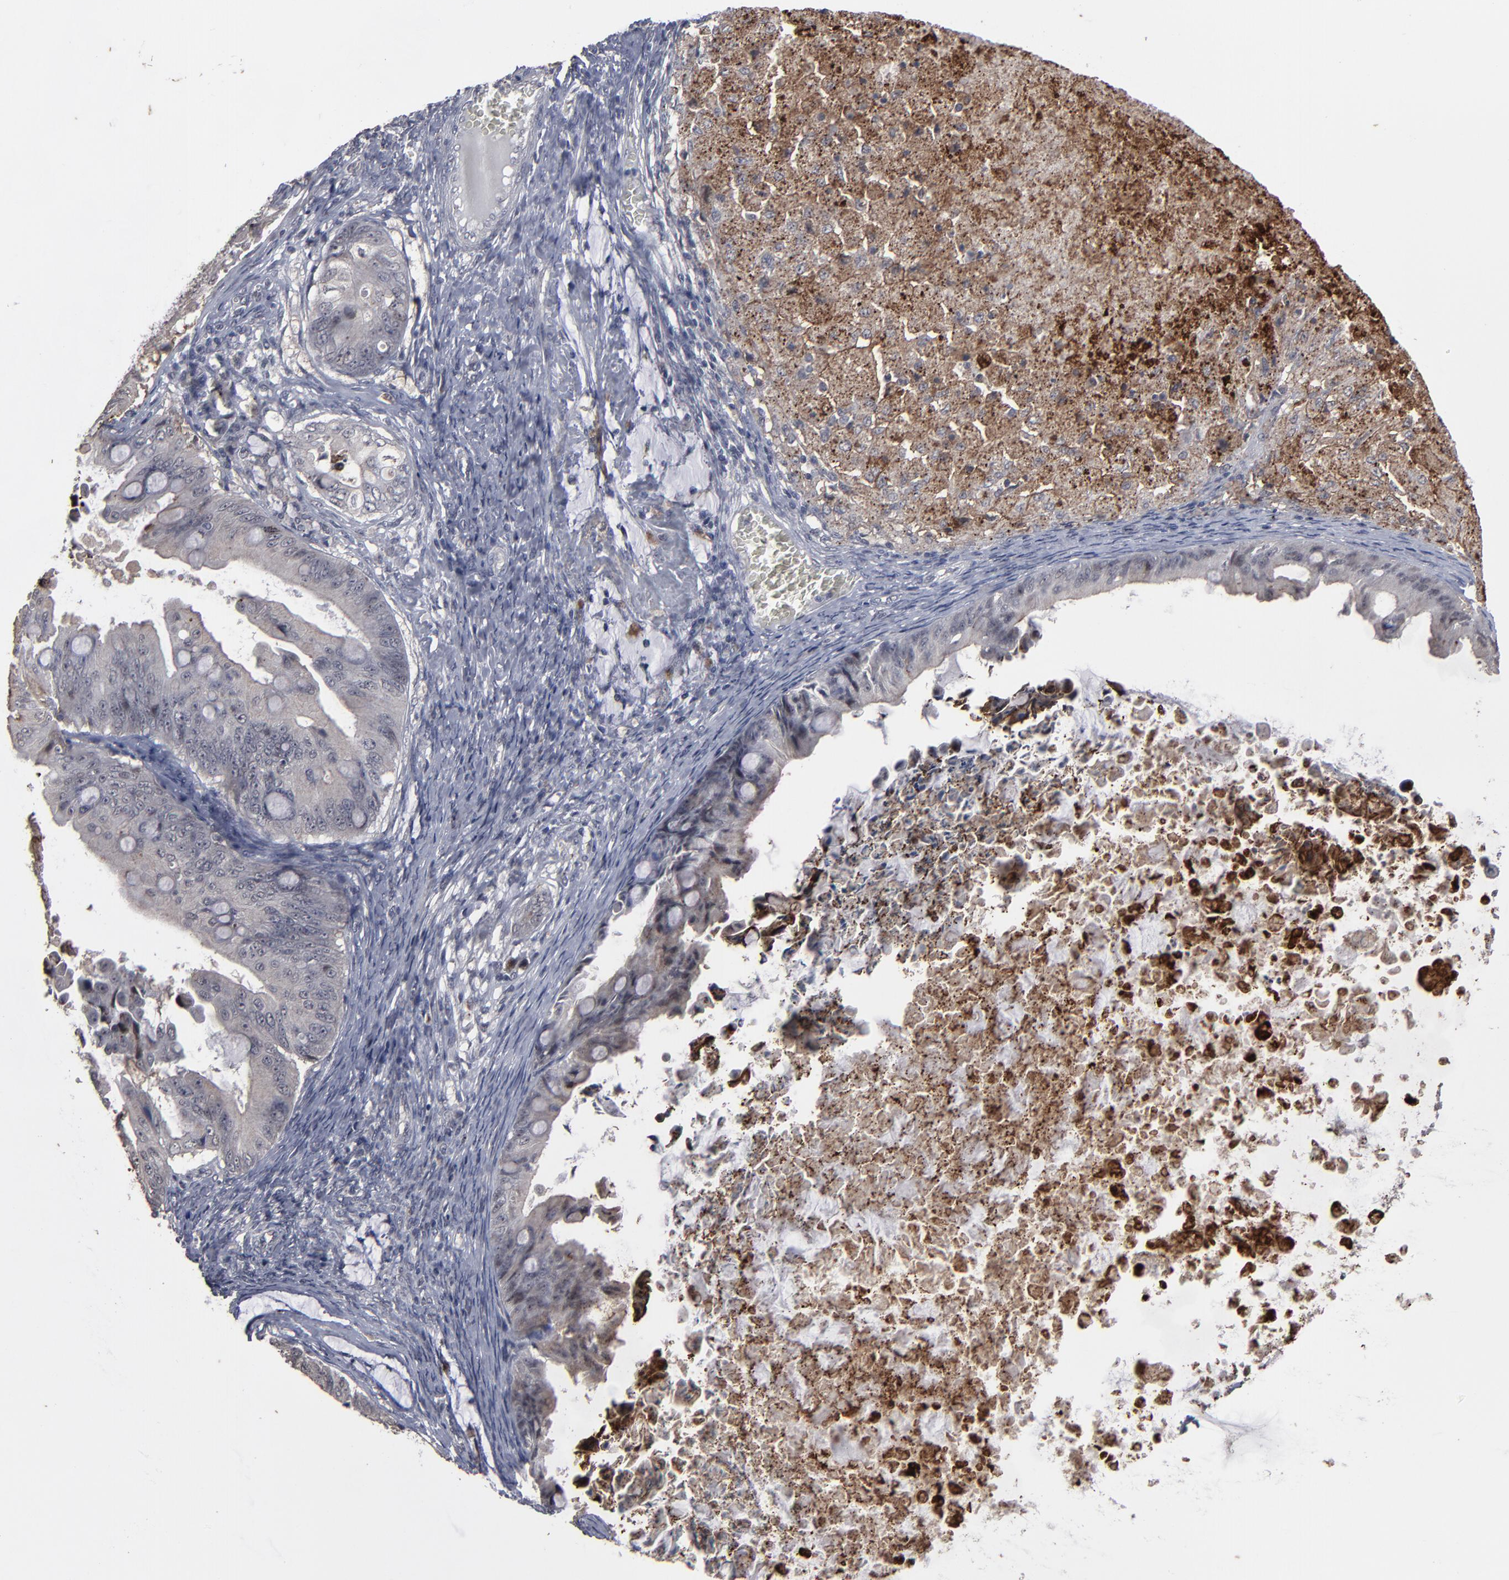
{"staining": {"intensity": "weak", "quantity": "25%-75%", "location": "cytoplasmic/membranous"}, "tissue": "ovarian cancer", "cell_type": "Tumor cells", "image_type": "cancer", "snomed": [{"axis": "morphology", "description": "Cystadenocarcinoma, mucinous, NOS"}, {"axis": "topography", "description": "Ovary"}], "caption": "Immunohistochemical staining of human ovarian cancer (mucinous cystadenocarcinoma) exhibits low levels of weak cytoplasmic/membranous protein positivity in about 25%-75% of tumor cells. The staining is performed using DAB (3,3'-diaminobenzidine) brown chromogen to label protein expression. The nuclei are counter-stained blue using hematoxylin.", "gene": "SLC22A17", "patient": {"sex": "female", "age": 37}}